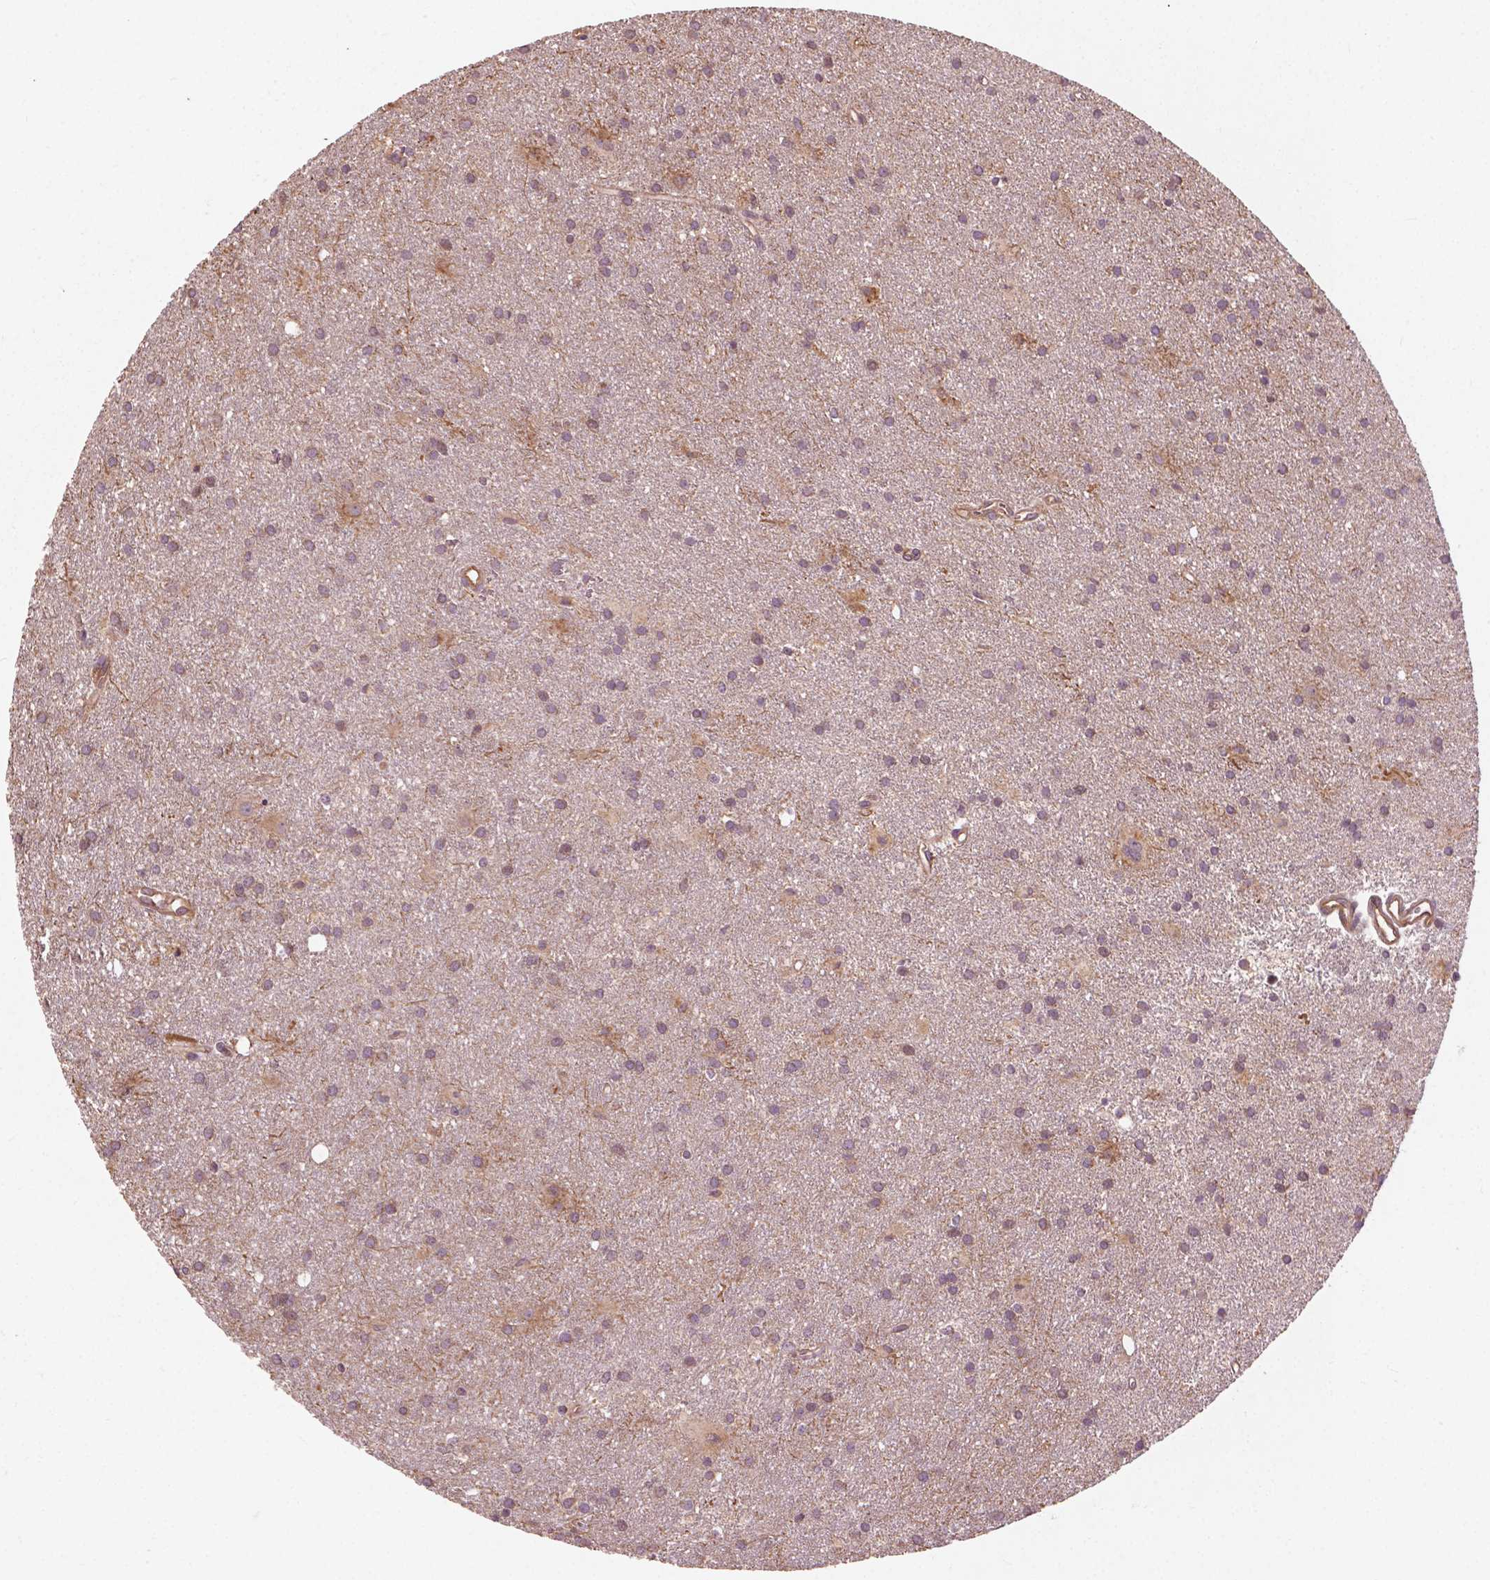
{"staining": {"intensity": "weak", "quantity": "<25%", "location": "cytoplasmic/membranous"}, "tissue": "glioma", "cell_type": "Tumor cells", "image_type": "cancer", "snomed": [{"axis": "morphology", "description": "Glioma, malignant, Low grade"}, {"axis": "topography", "description": "Brain"}], "caption": "A high-resolution micrograph shows immunohistochemistry (IHC) staining of malignant glioma (low-grade), which exhibits no significant positivity in tumor cells.", "gene": "CDC42BPA", "patient": {"sex": "male", "age": 58}}